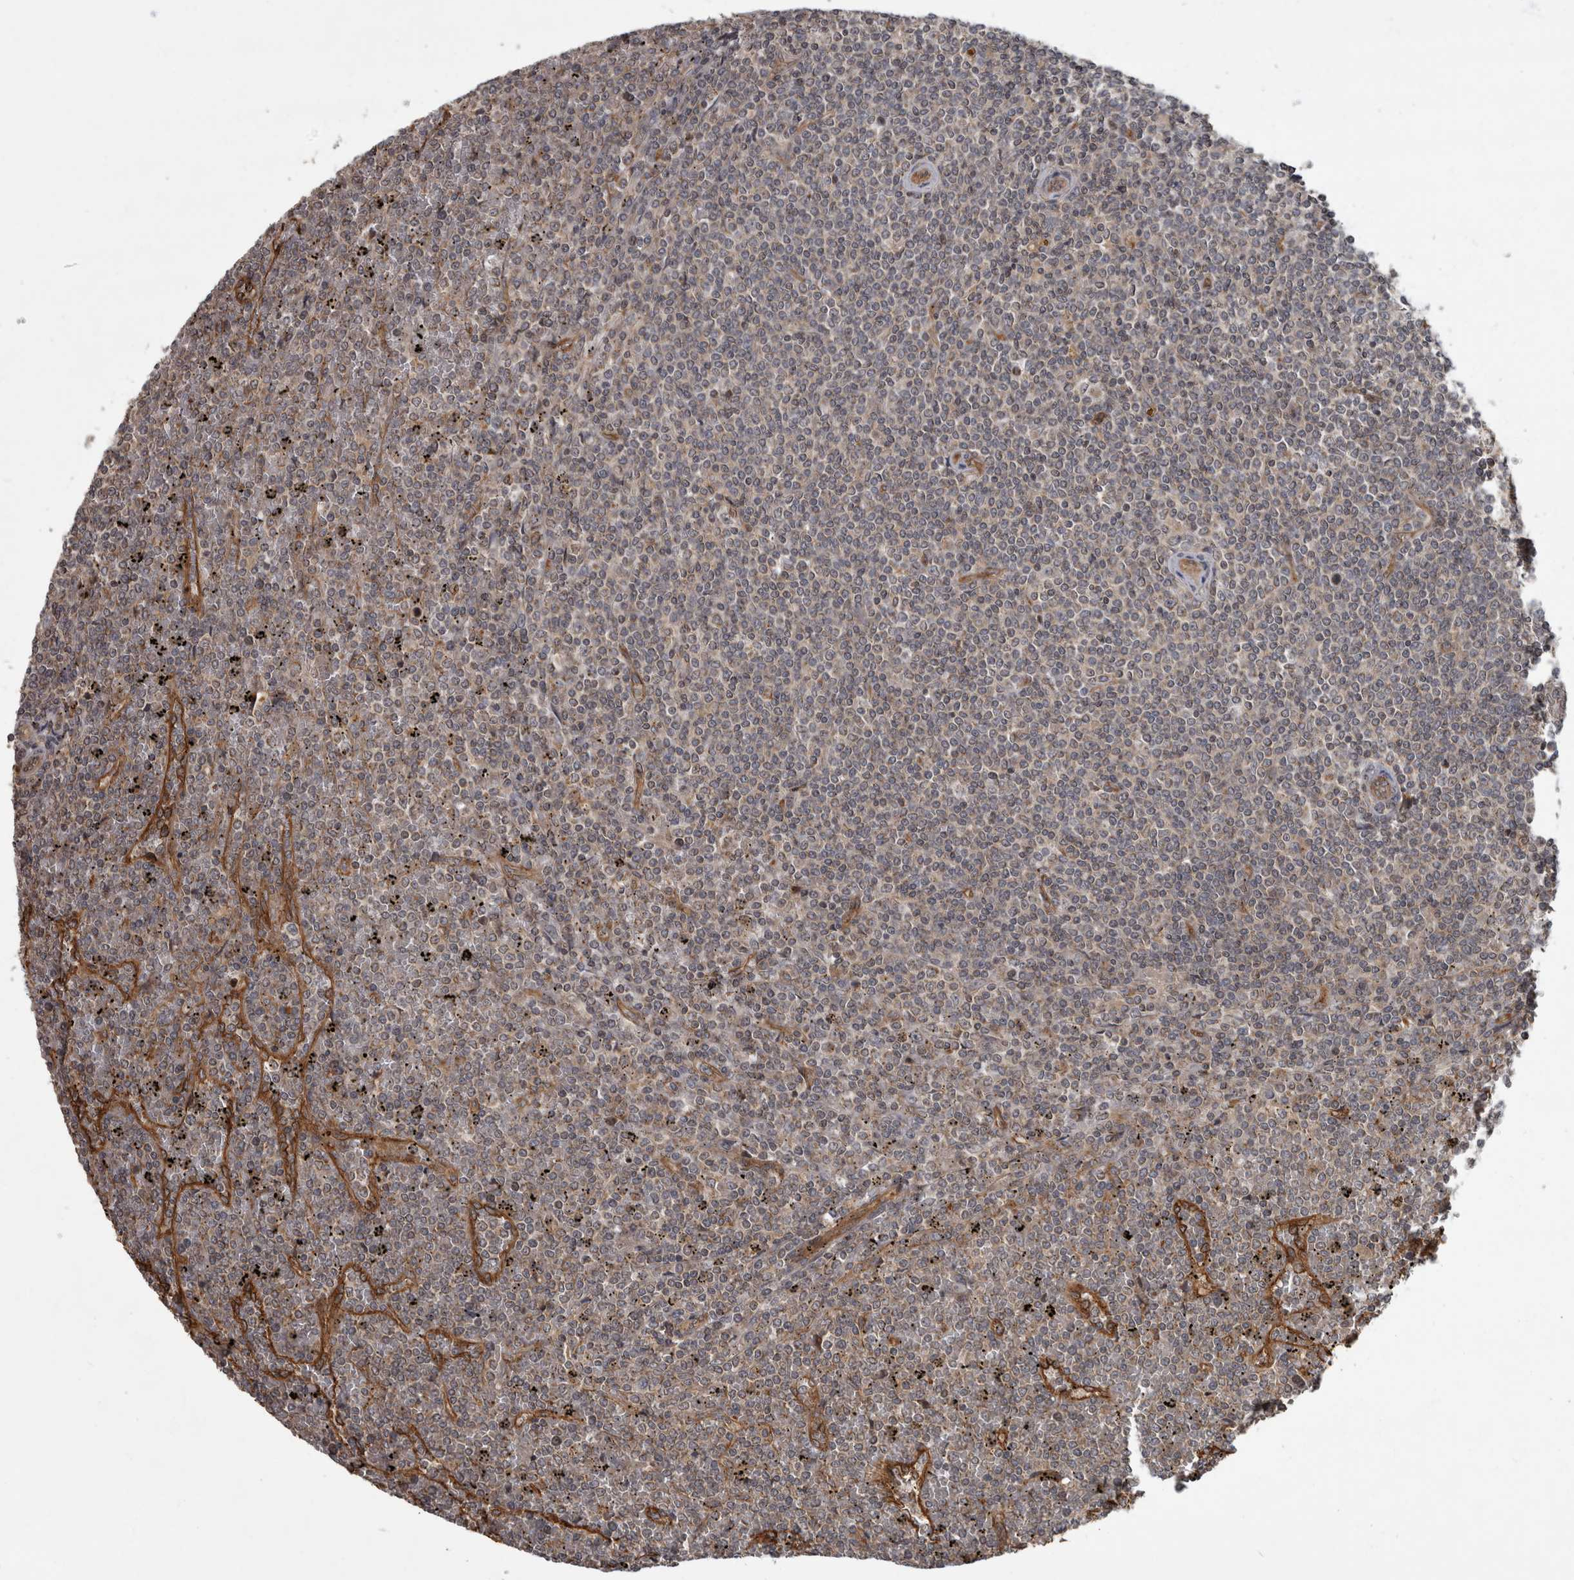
{"staining": {"intensity": "negative", "quantity": "none", "location": "none"}, "tissue": "lymphoma", "cell_type": "Tumor cells", "image_type": "cancer", "snomed": [{"axis": "morphology", "description": "Malignant lymphoma, non-Hodgkin's type, Low grade"}, {"axis": "topography", "description": "Spleen"}], "caption": "Tumor cells are negative for protein expression in human lymphoma. (DAB IHC visualized using brightfield microscopy, high magnification).", "gene": "VEGFD", "patient": {"sex": "female", "age": 19}}